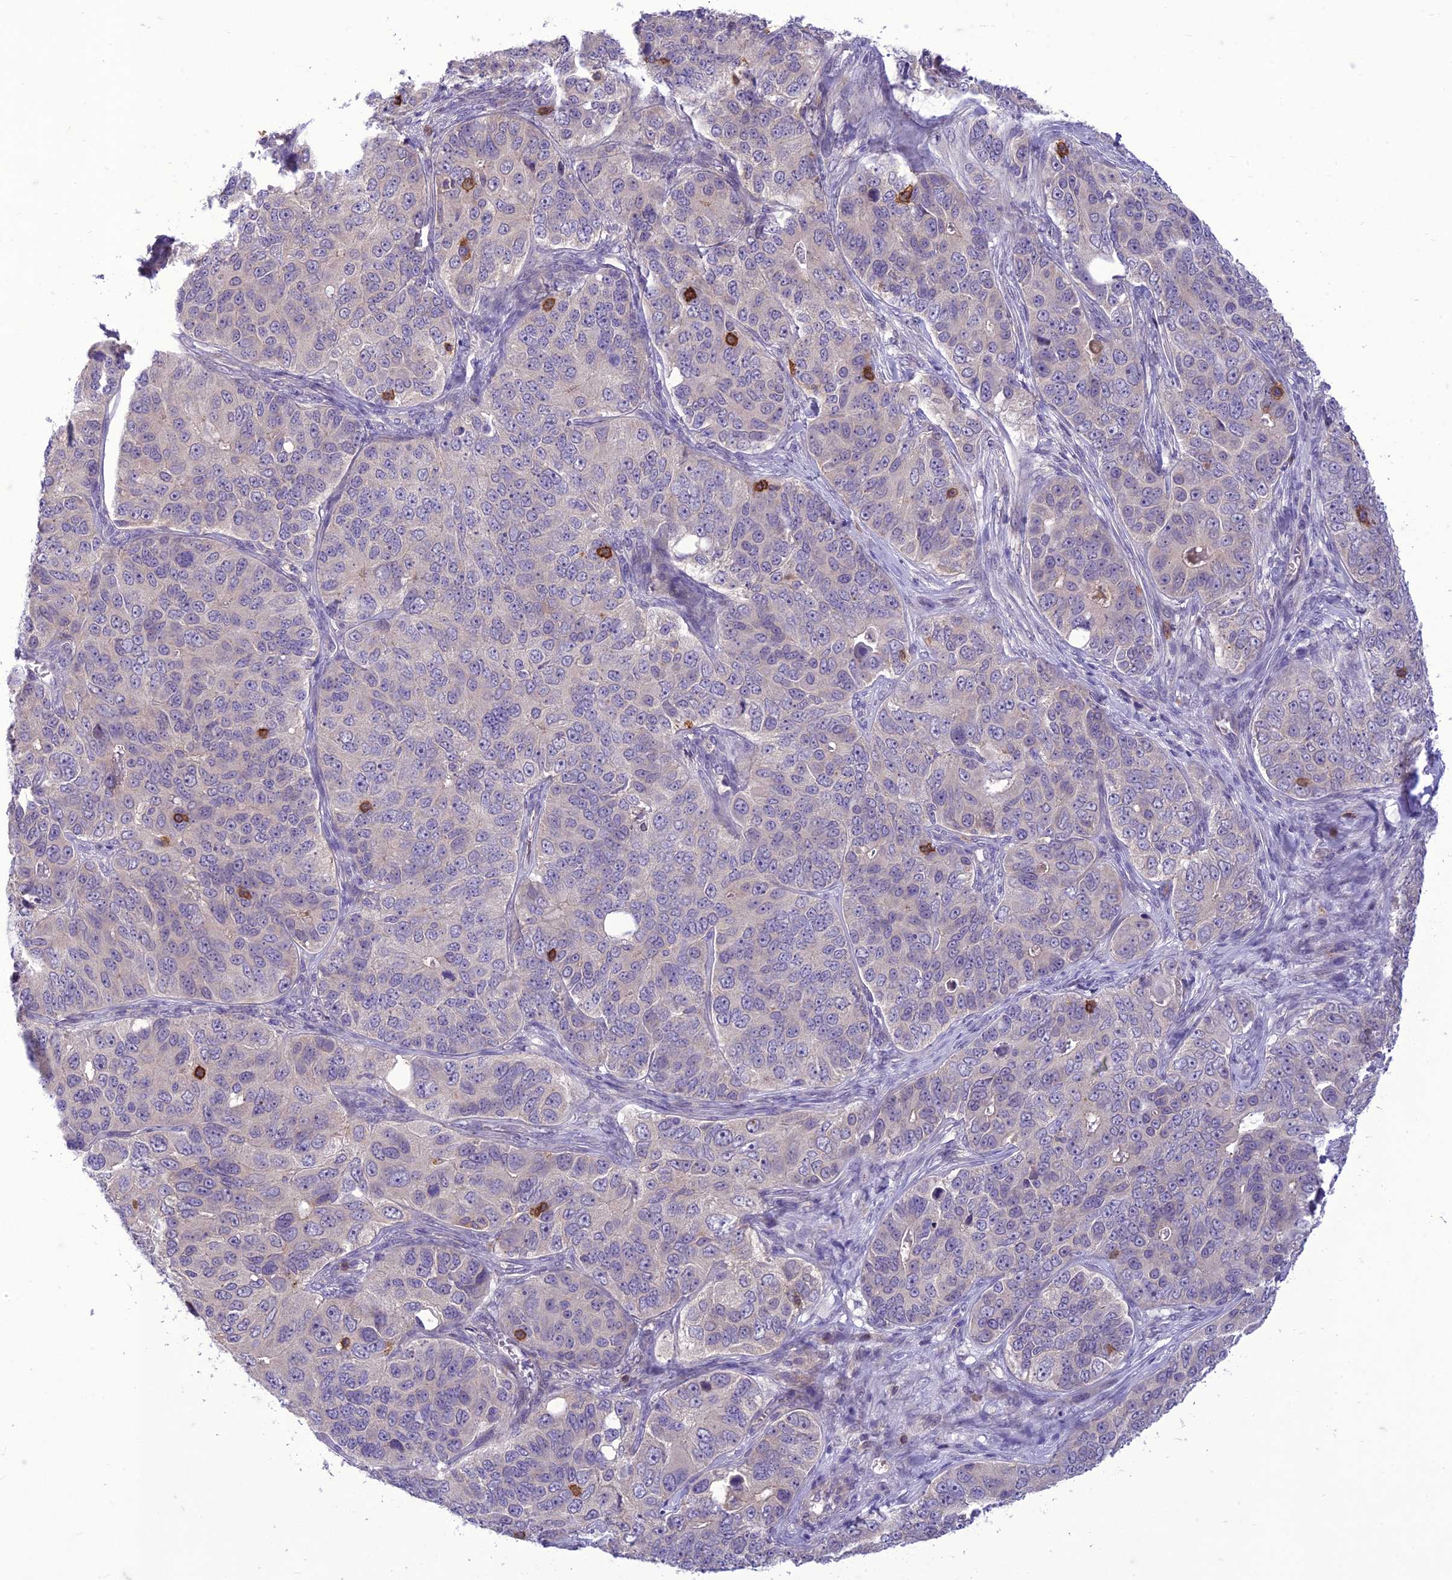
{"staining": {"intensity": "negative", "quantity": "none", "location": "none"}, "tissue": "ovarian cancer", "cell_type": "Tumor cells", "image_type": "cancer", "snomed": [{"axis": "morphology", "description": "Carcinoma, endometroid"}, {"axis": "topography", "description": "Ovary"}], "caption": "High magnification brightfield microscopy of ovarian cancer stained with DAB (3,3'-diaminobenzidine) (brown) and counterstained with hematoxylin (blue): tumor cells show no significant positivity. (DAB (3,3'-diaminobenzidine) immunohistochemistry (IHC) with hematoxylin counter stain).", "gene": "ITGAE", "patient": {"sex": "female", "age": 51}}